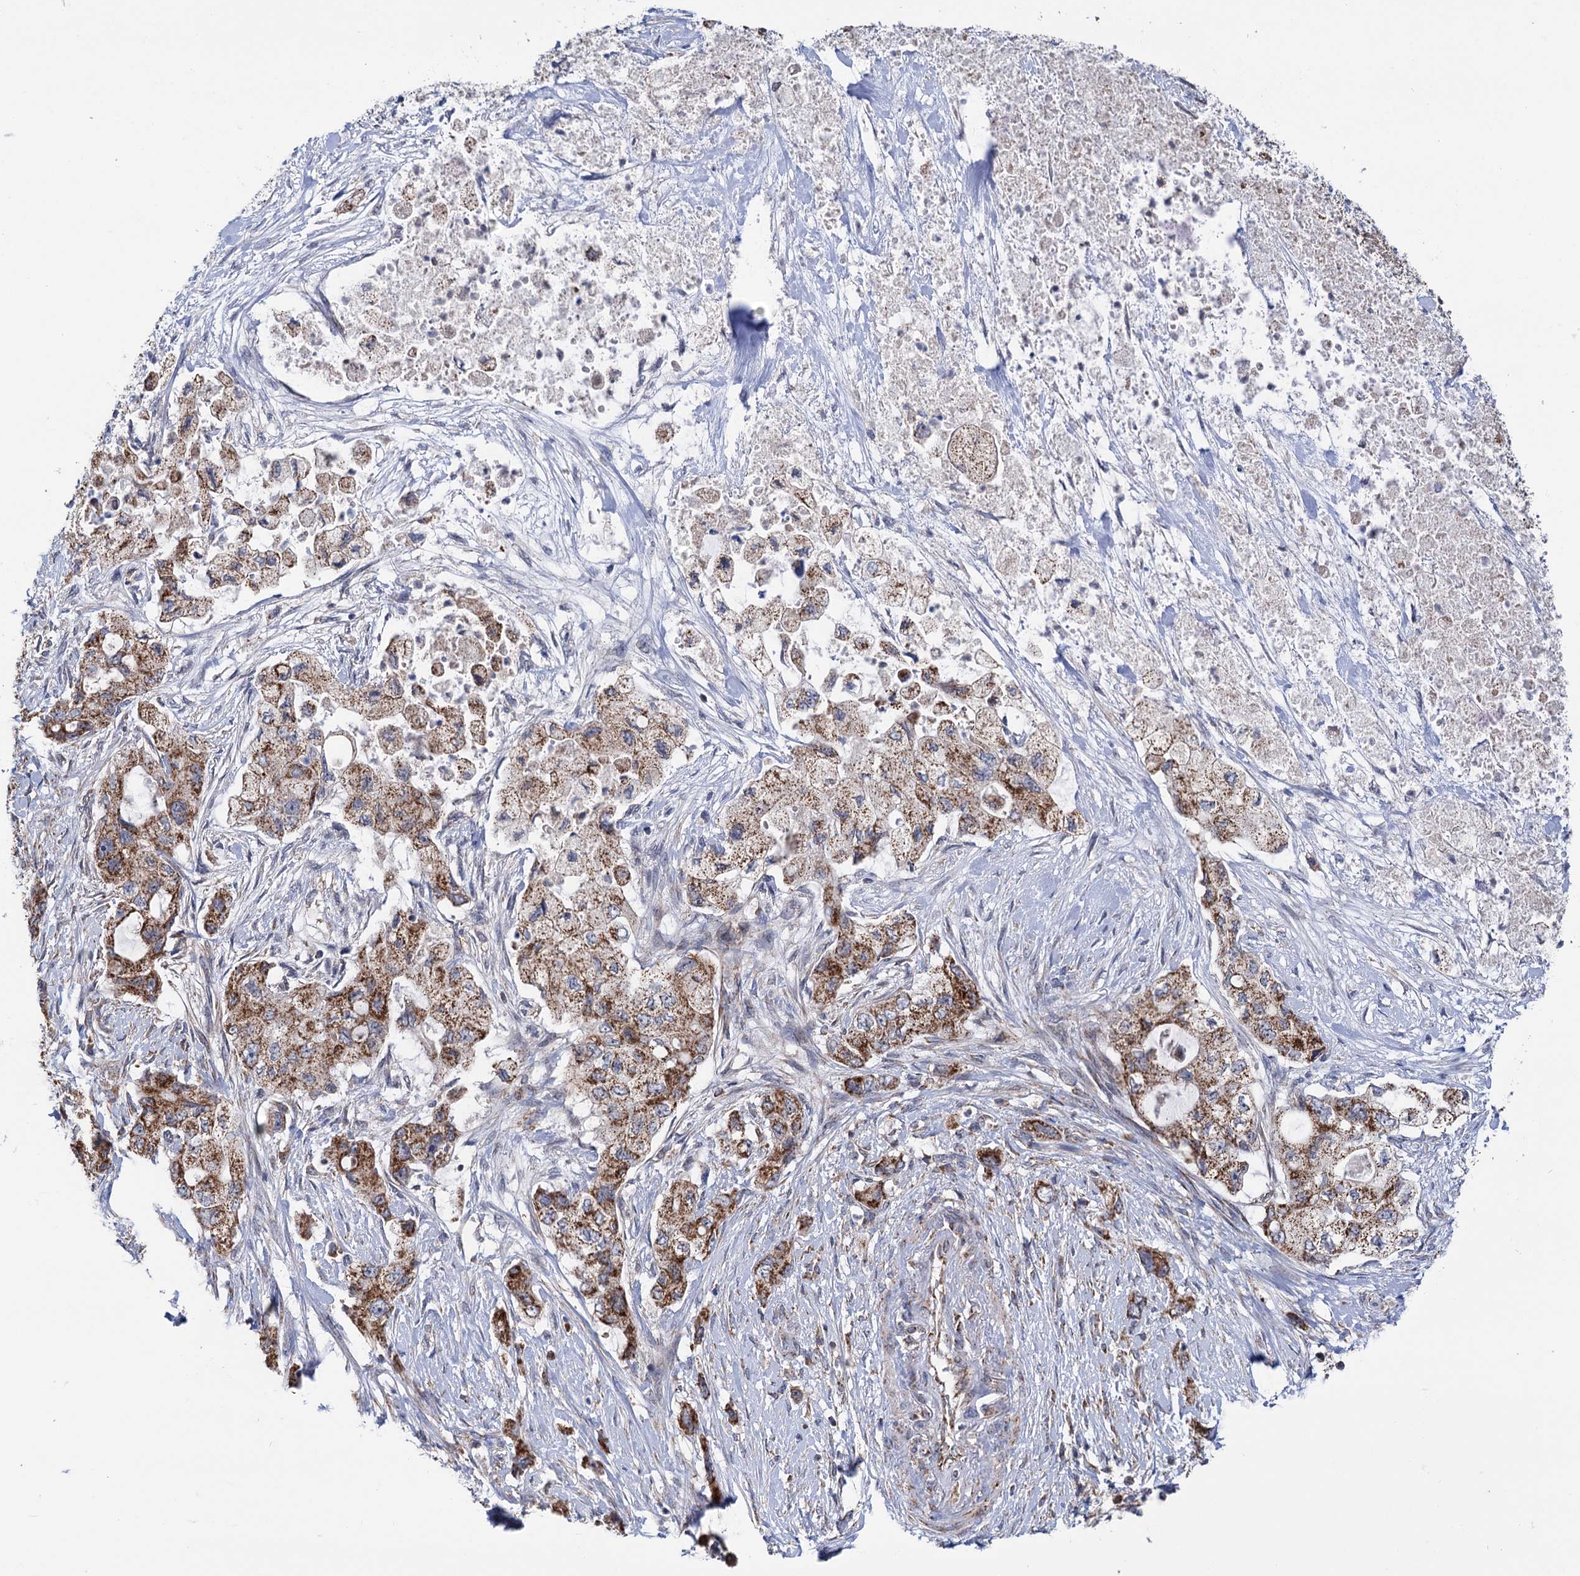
{"staining": {"intensity": "strong", "quantity": ">75%", "location": "cytoplasmic/membranous"}, "tissue": "pancreatic cancer", "cell_type": "Tumor cells", "image_type": "cancer", "snomed": [{"axis": "morphology", "description": "Adenocarcinoma, NOS"}, {"axis": "topography", "description": "Pancreas"}], "caption": "Protein positivity by immunohistochemistry shows strong cytoplasmic/membranous expression in approximately >75% of tumor cells in pancreatic adenocarcinoma.", "gene": "SUCLA2", "patient": {"sex": "female", "age": 73}}